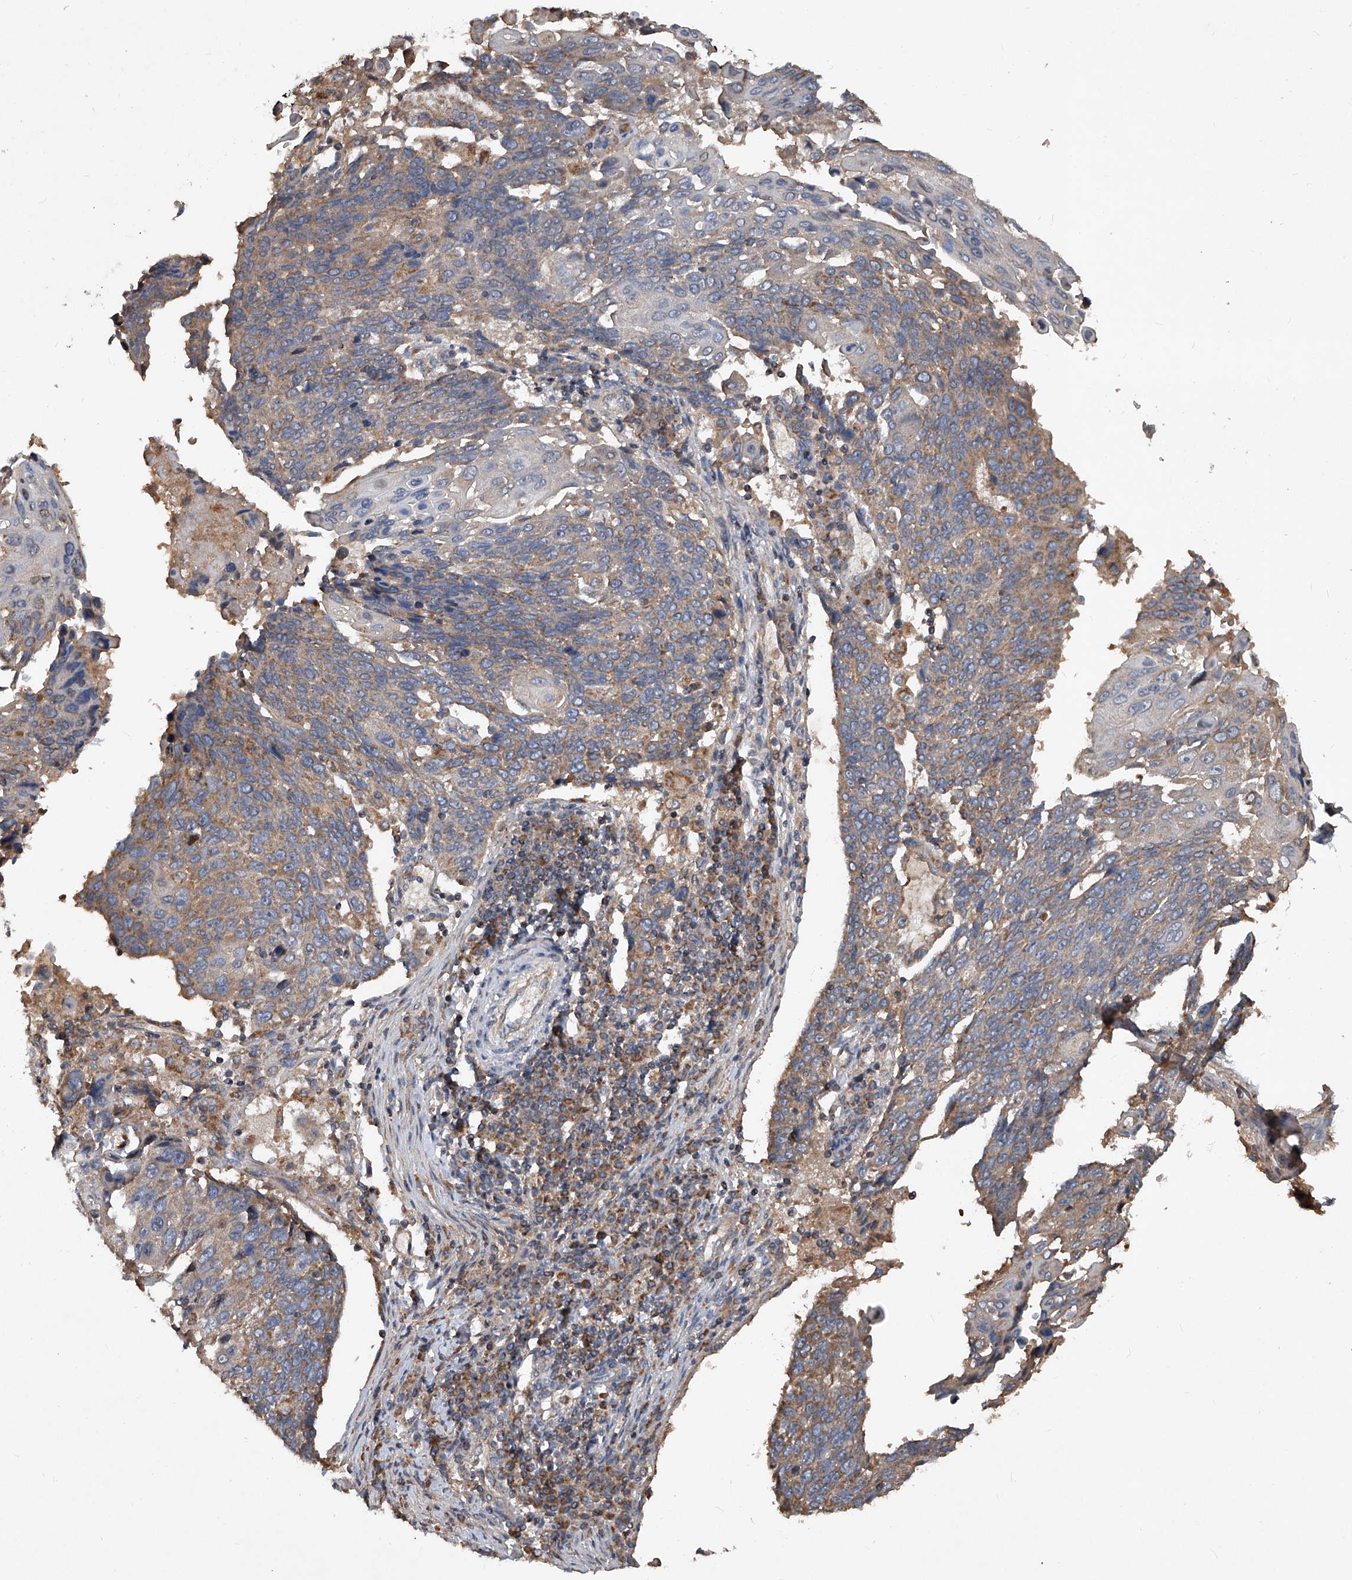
{"staining": {"intensity": "weak", "quantity": ">75%", "location": "cytoplasmic/membranous"}, "tissue": "lung cancer", "cell_type": "Tumor cells", "image_type": "cancer", "snomed": [{"axis": "morphology", "description": "Squamous cell carcinoma, NOS"}, {"axis": "topography", "description": "Lung"}], "caption": "The image exhibits immunohistochemical staining of lung cancer (squamous cell carcinoma). There is weak cytoplasmic/membranous positivity is present in approximately >75% of tumor cells.", "gene": "SDHA", "patient": {"sex": "male", "age": 66}}